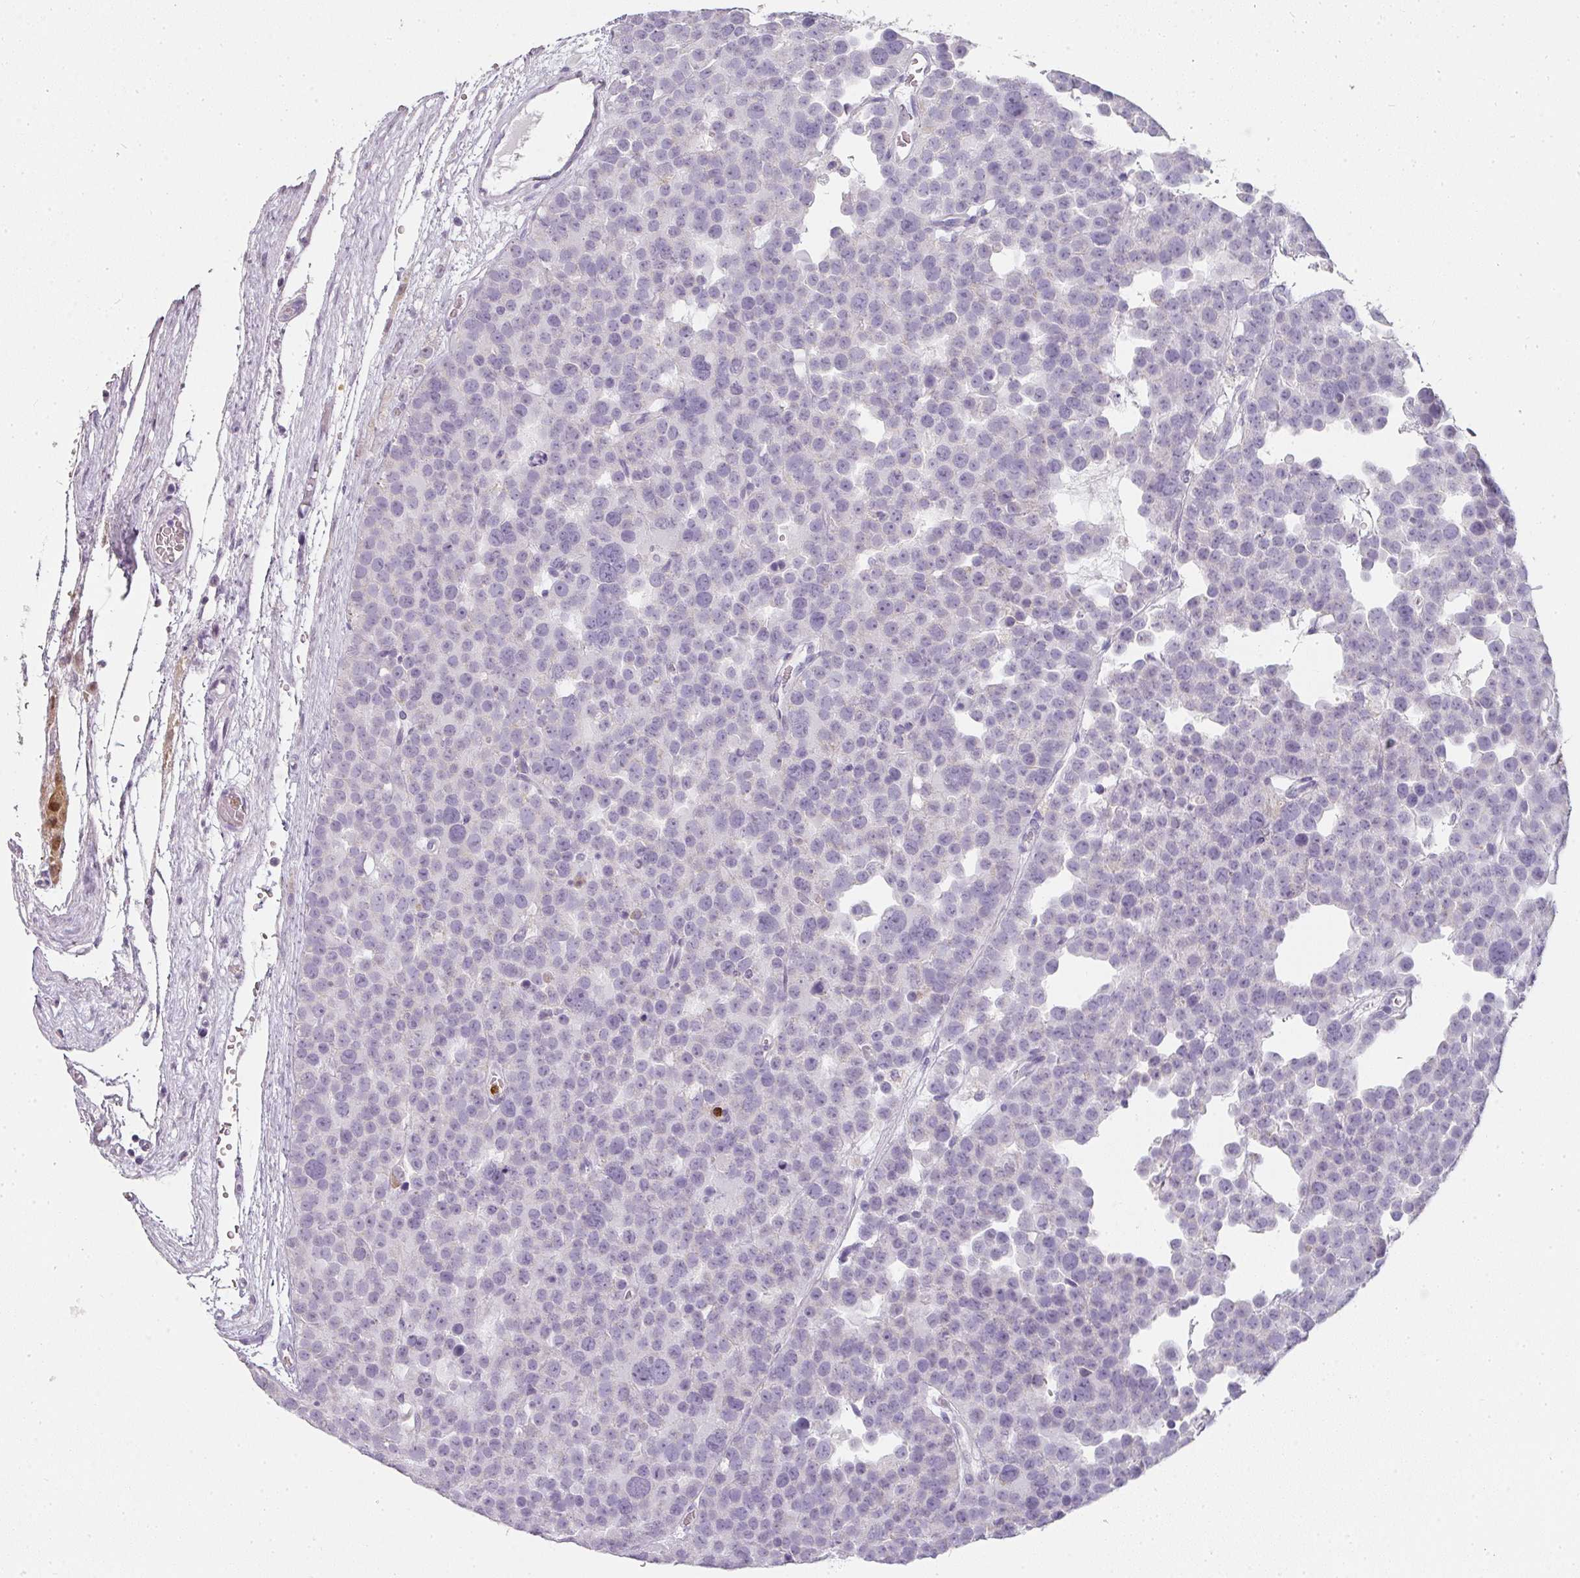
{"staining": {"intensity": "negative", "quantity": "none", "location": "none"}, "tissue": "testis cancer", "cell_type": "Tumor cells", "image_type": "cancer", "snomed": [{"axis": "morphology", "description": "Seminoma, NOS"}, {"axis": "topography", "description": "Testis"}], "caption": "This is a image of immunohistochemistry staining of seminoma (testis), which shows no expression in tumor cells. Brightfield microscopy of immunohistochemistry stained with DAB (3,3'-diaminobenzidine) (brown) and hematoxylin (blue), captured at high magnification.", "gene": "CAMP", "patient": {"sex": "male", "age": 71}}